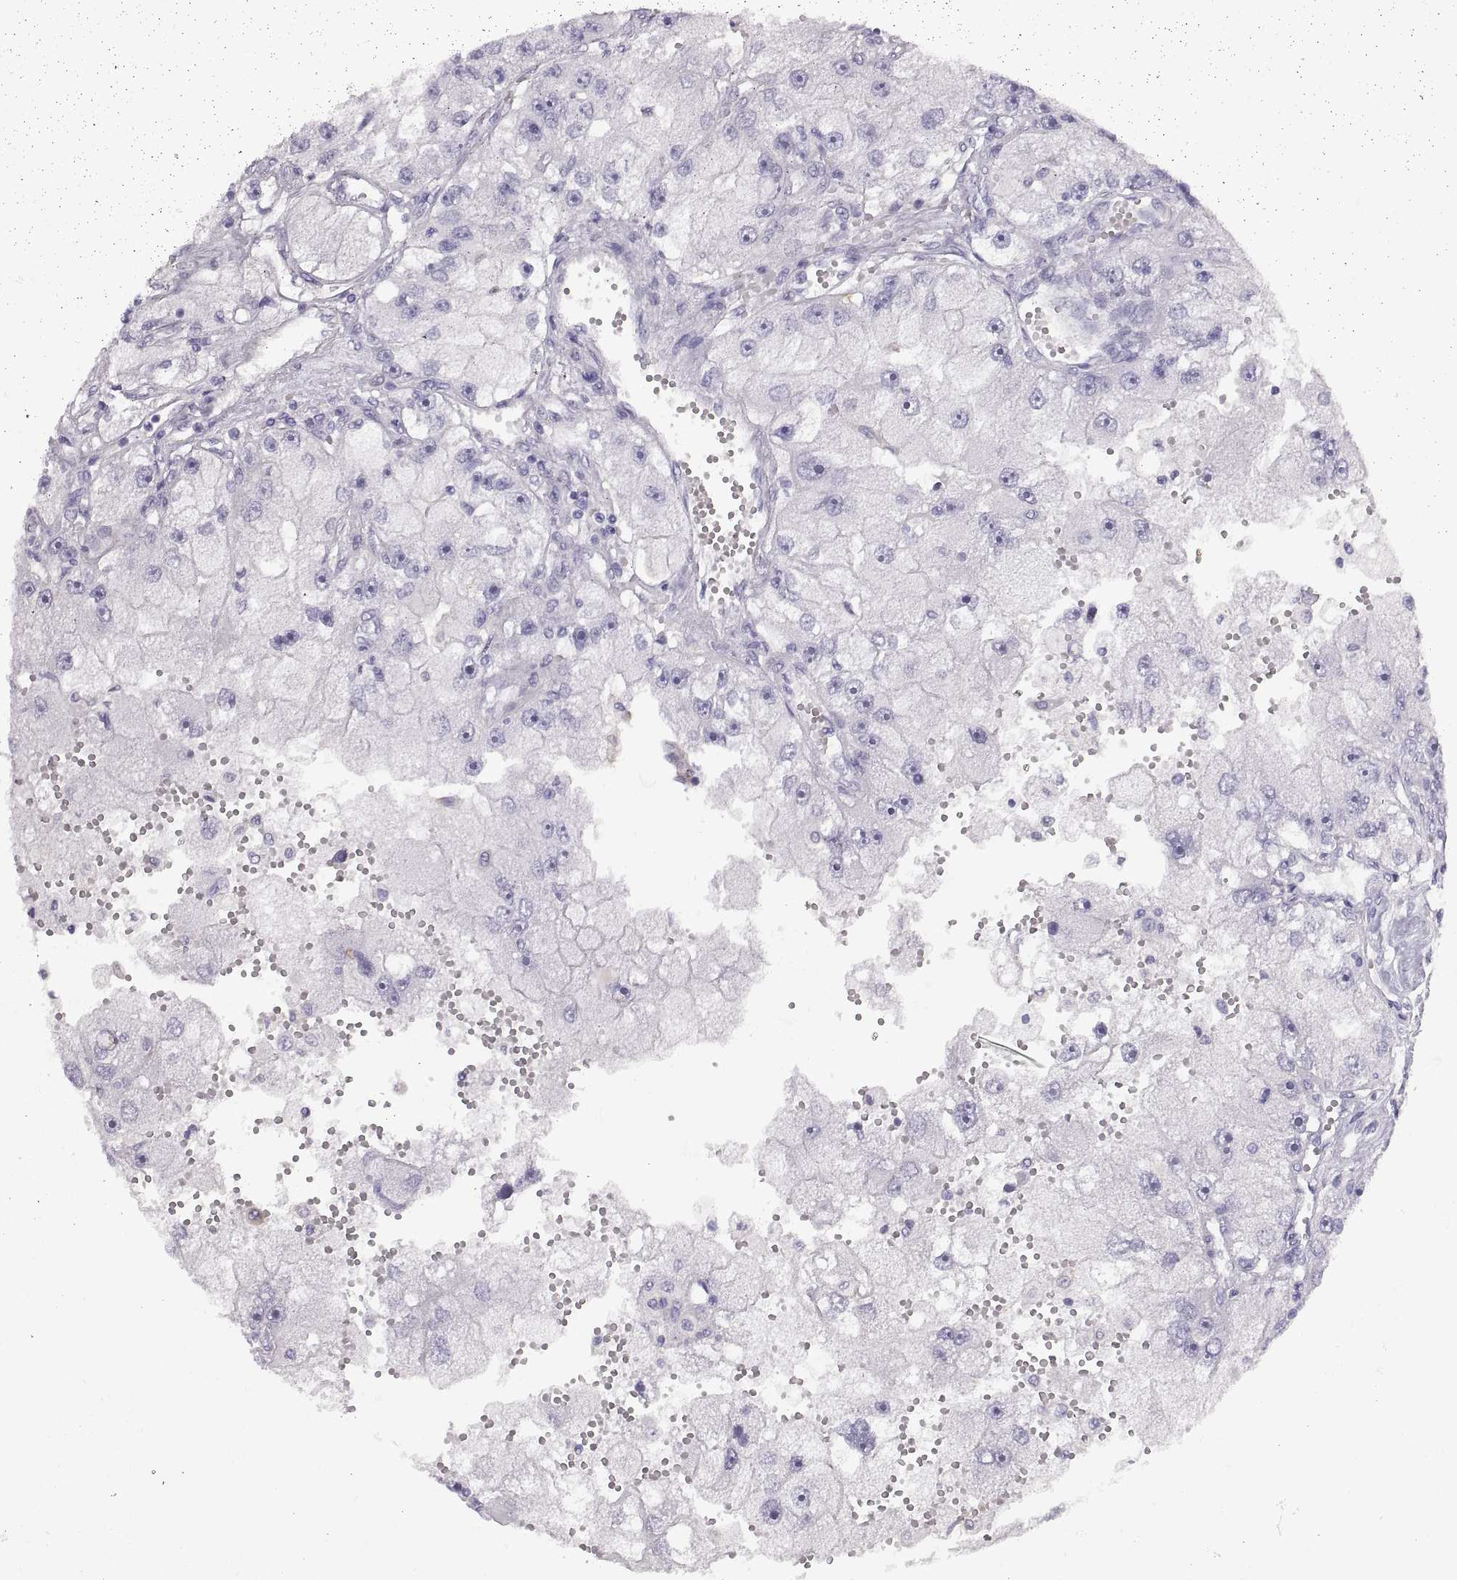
{"staining": {"intensity": "negative", "quantity": "none", "location": "none"}, "tissue": "renal cancer", "cell_type": "Tumor cells", "image_type": "cancer", "snomed": [{"axis": "morphology", "description": "Adenocarcinoma, NOS"}, {"axis": "topography", "description": "Kidney"}], "caption": "A high-resolution photomicrograph shows immunohistochemistry (IHC) staining of renal cancer, which demonstrates no significant positivity in tumor cells. (IHC, brightfield microscopy, high magnification).", "gene": "CRYBB3", "patient": {"sex": "male", "age": 63}}